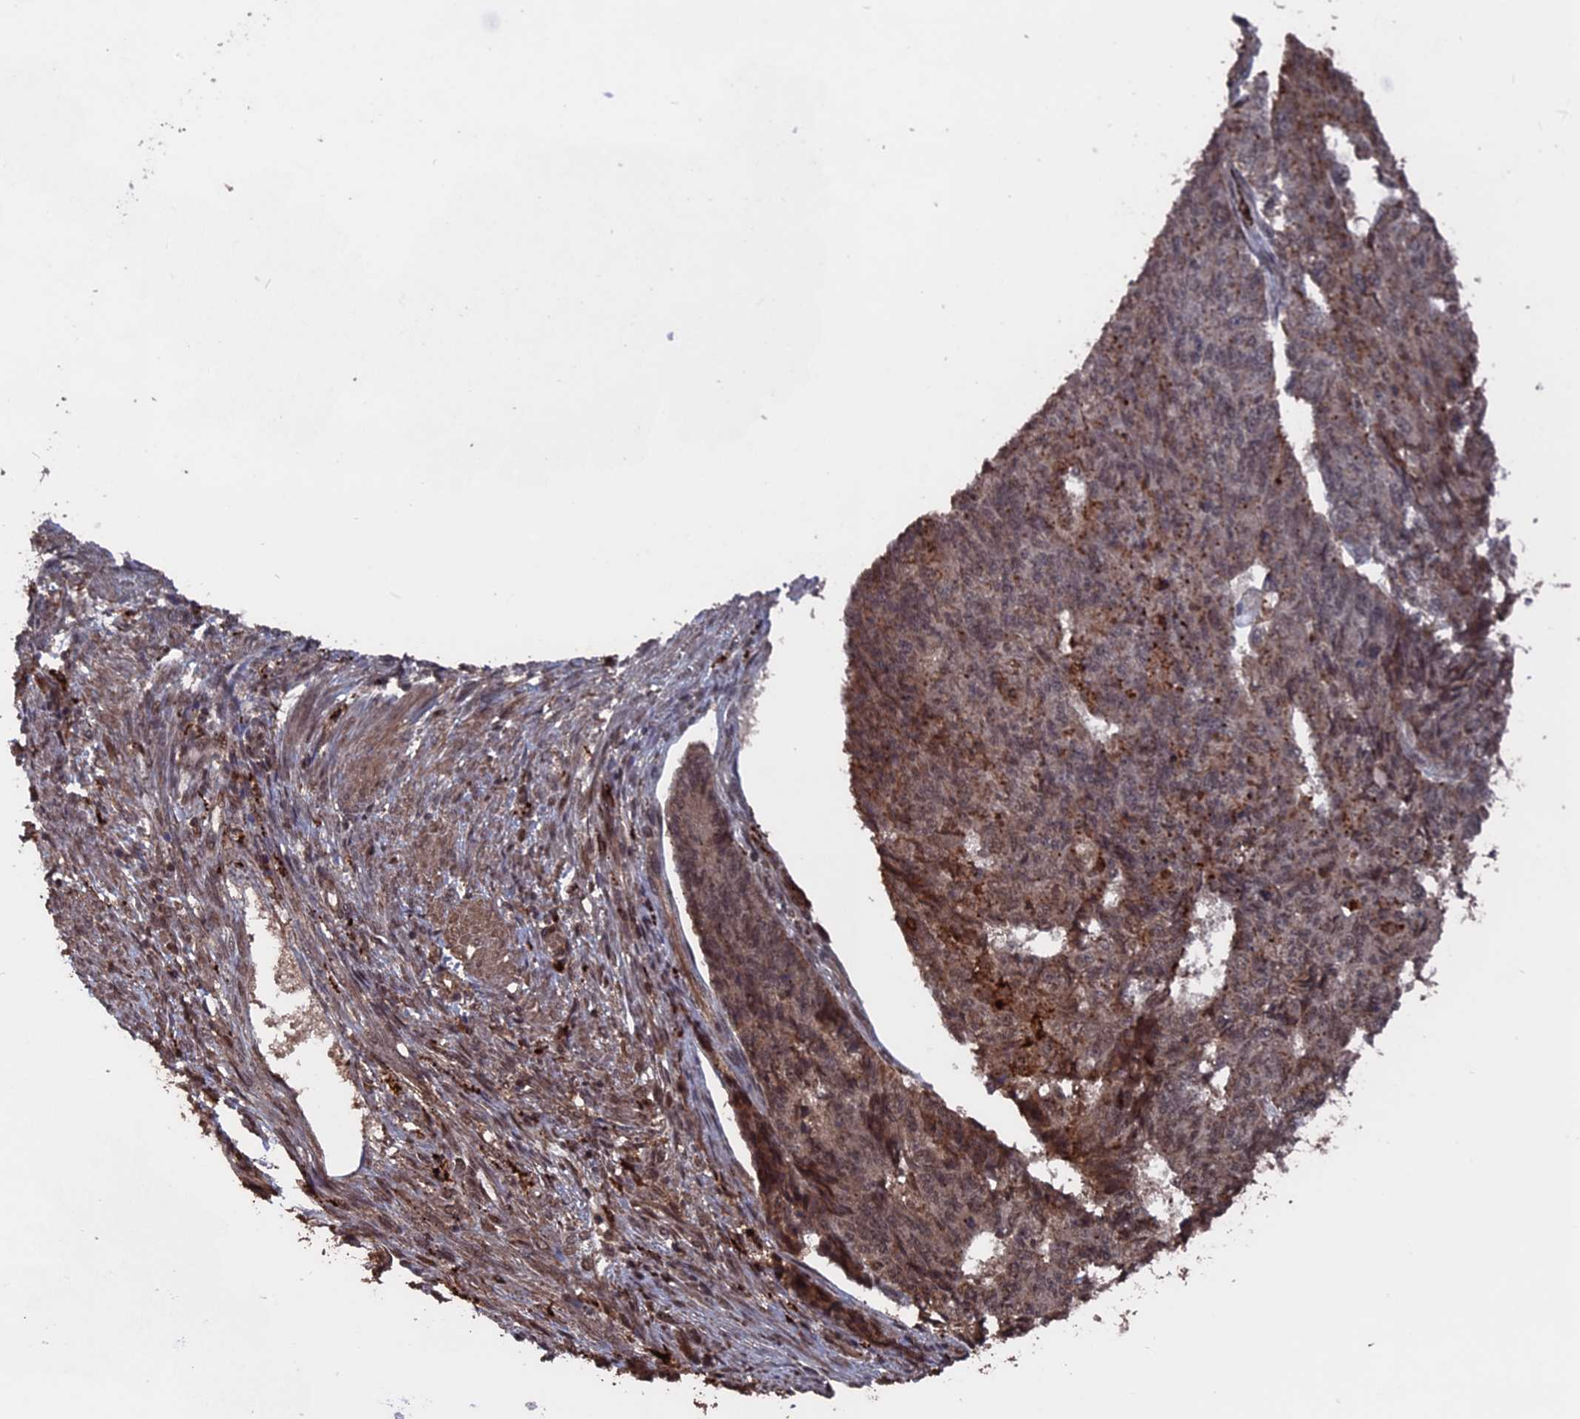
{"staining": {"intensity": "moderate", "quantity": "25%-75%", "location": "cytoplasmic/membranous,nuclear"}, "tissue": "endometrial cancer", "cell_type": "Tumor cells", "image_type": "cancer", "snomed": [{"axis": "morphology", "description": "Adenocarcinoma, NOS"}, {"axis": "topography", "description": "Endometrium"}], "caption": "A histopathology image of adenocarcinoma (endometrial) stained for a protein shows moderate cytoplasmic/membranous and nuclear brown staining in tumor cells.", "gene": "TELO2", "patient": {"sex": "female", "age": 32}}